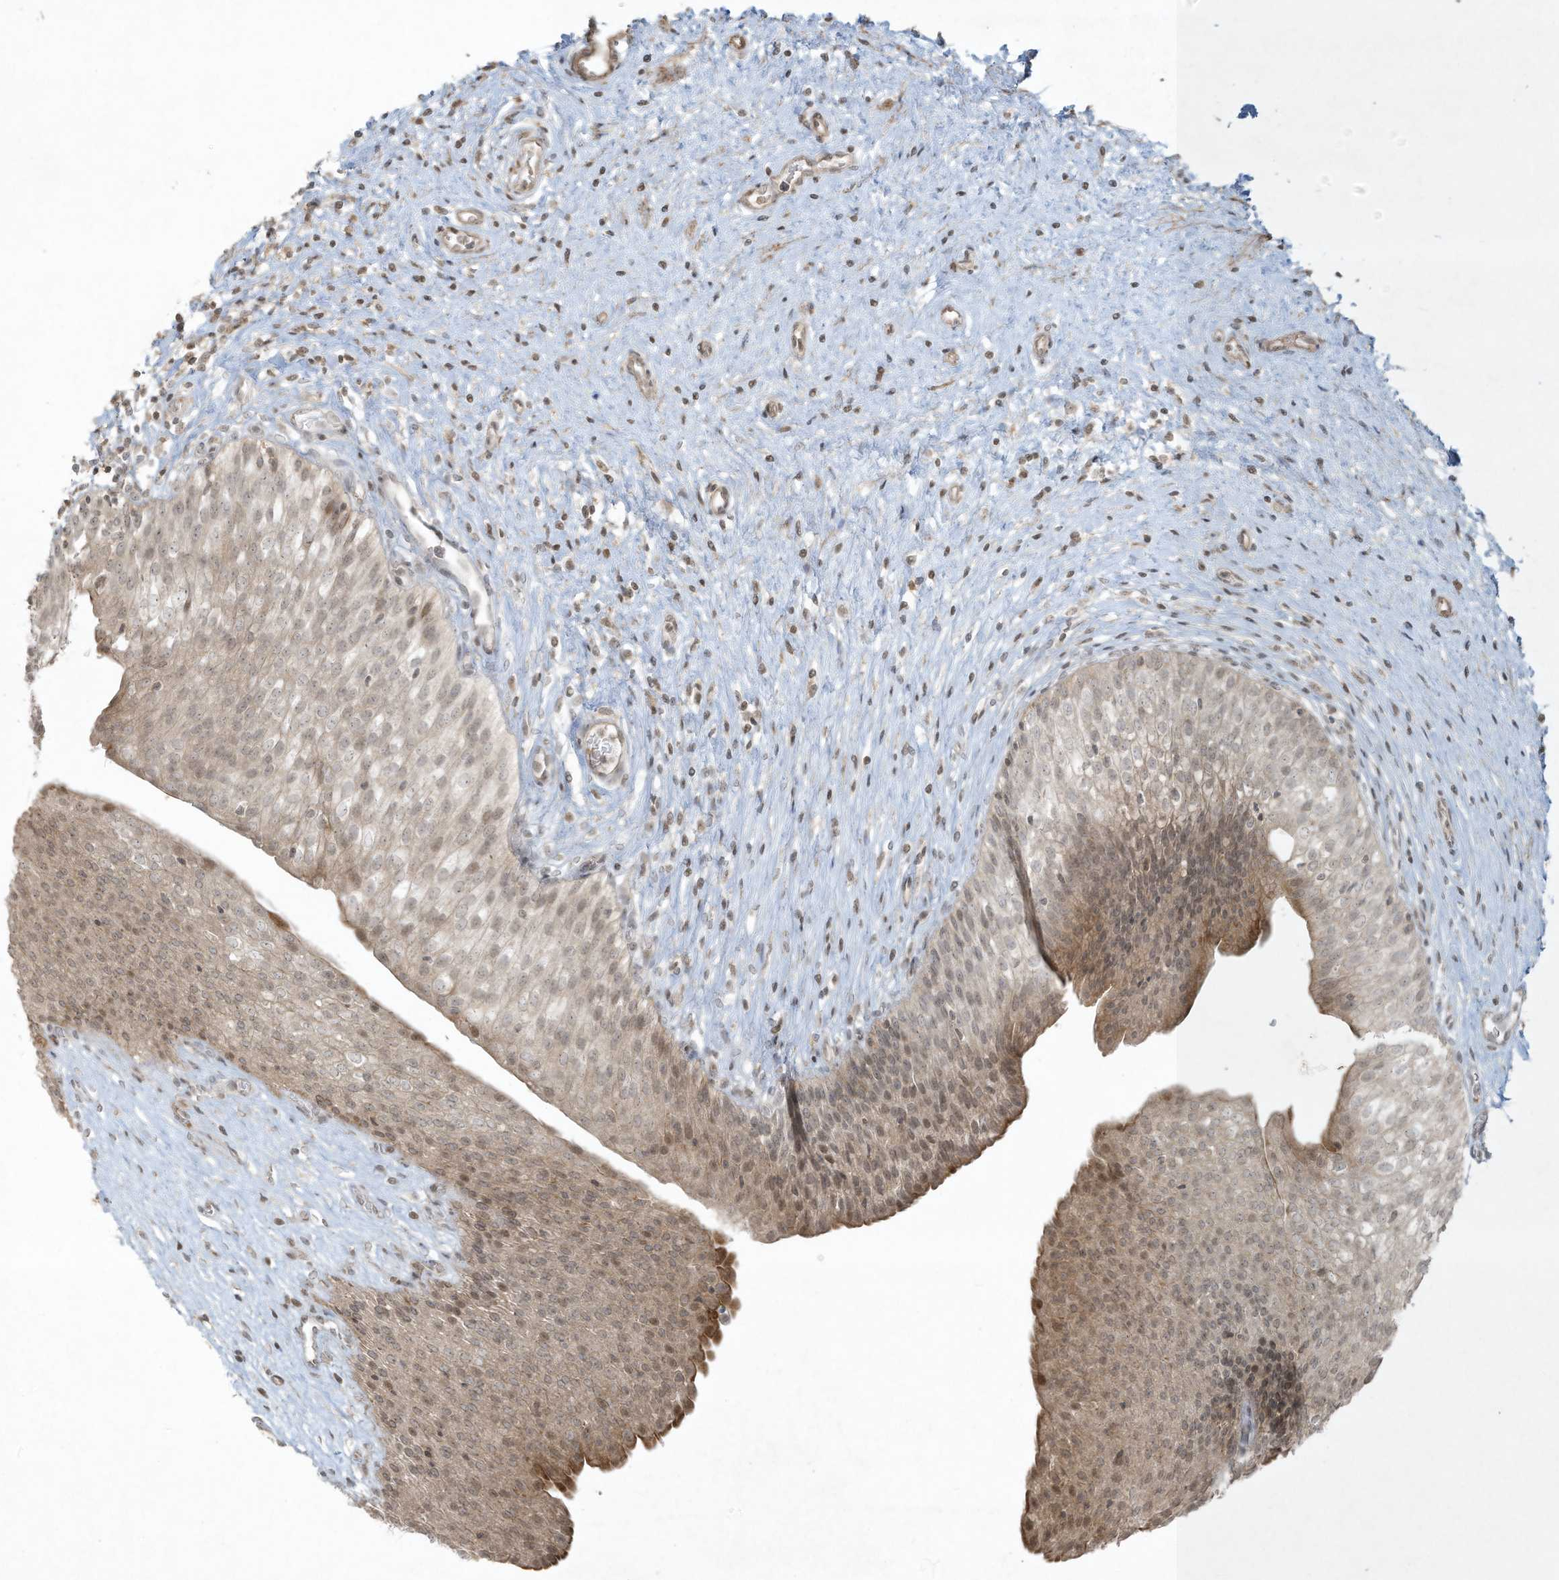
{"staining": {"intensity": "moderate", "quantity": "<25%", "location": "cytoplasmic/membranous,nuclear"}, "tissue": "urinary bladder", "cell_type": "Urothelial cells", "image_type": "normal", "snomed": [{"axis": "morphology", "description": "Normal tissue, NOS"}, {"axis": "topography", "description": "Urinary bladder"}], "caption": "Urinary bladder stained with a brown dye exhibits moderate cytoplasmic/membranous,nuclear positive staining in approximately <25% of urothelial cells.", "gene": "ZNF263", "patient": {"sex": "male", "age": 1}}